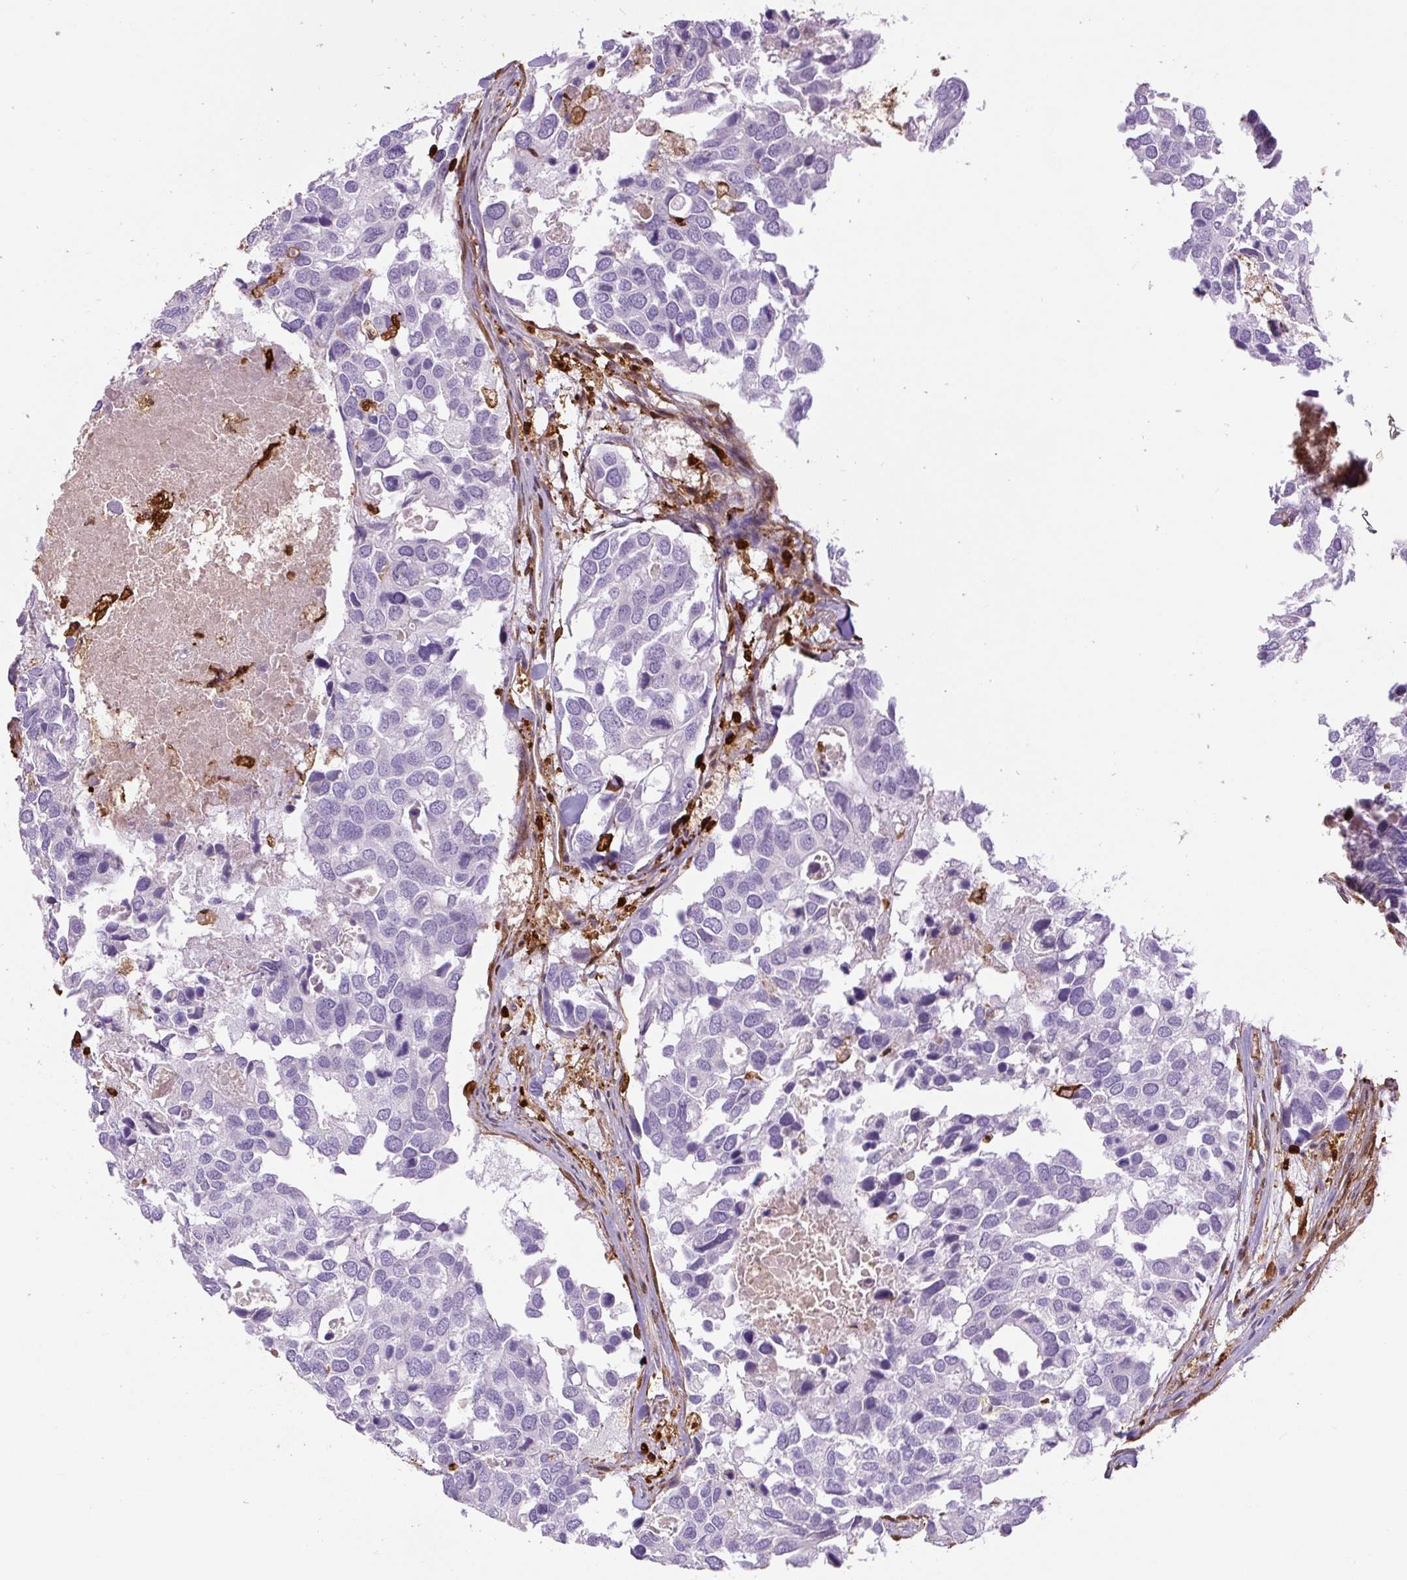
{"staining": {"intensity": "negative", "quantity": "none", "location": "none"}, "tissue": "breast cancer", "cell_type": "Tumor cells", "image_type": "cancer", "snomed": [{"axis": "morphology", "description": "Duct carcinoma"}, {"axis": "topography", "description": "Breast"}], "caption": "Invasive ductal carcinoma (breast) was stained to show a protein in brown. There is no significant staining in tumor cells.", "gene": "S100A4", "patient": {"sex": "female", "age": 83}}